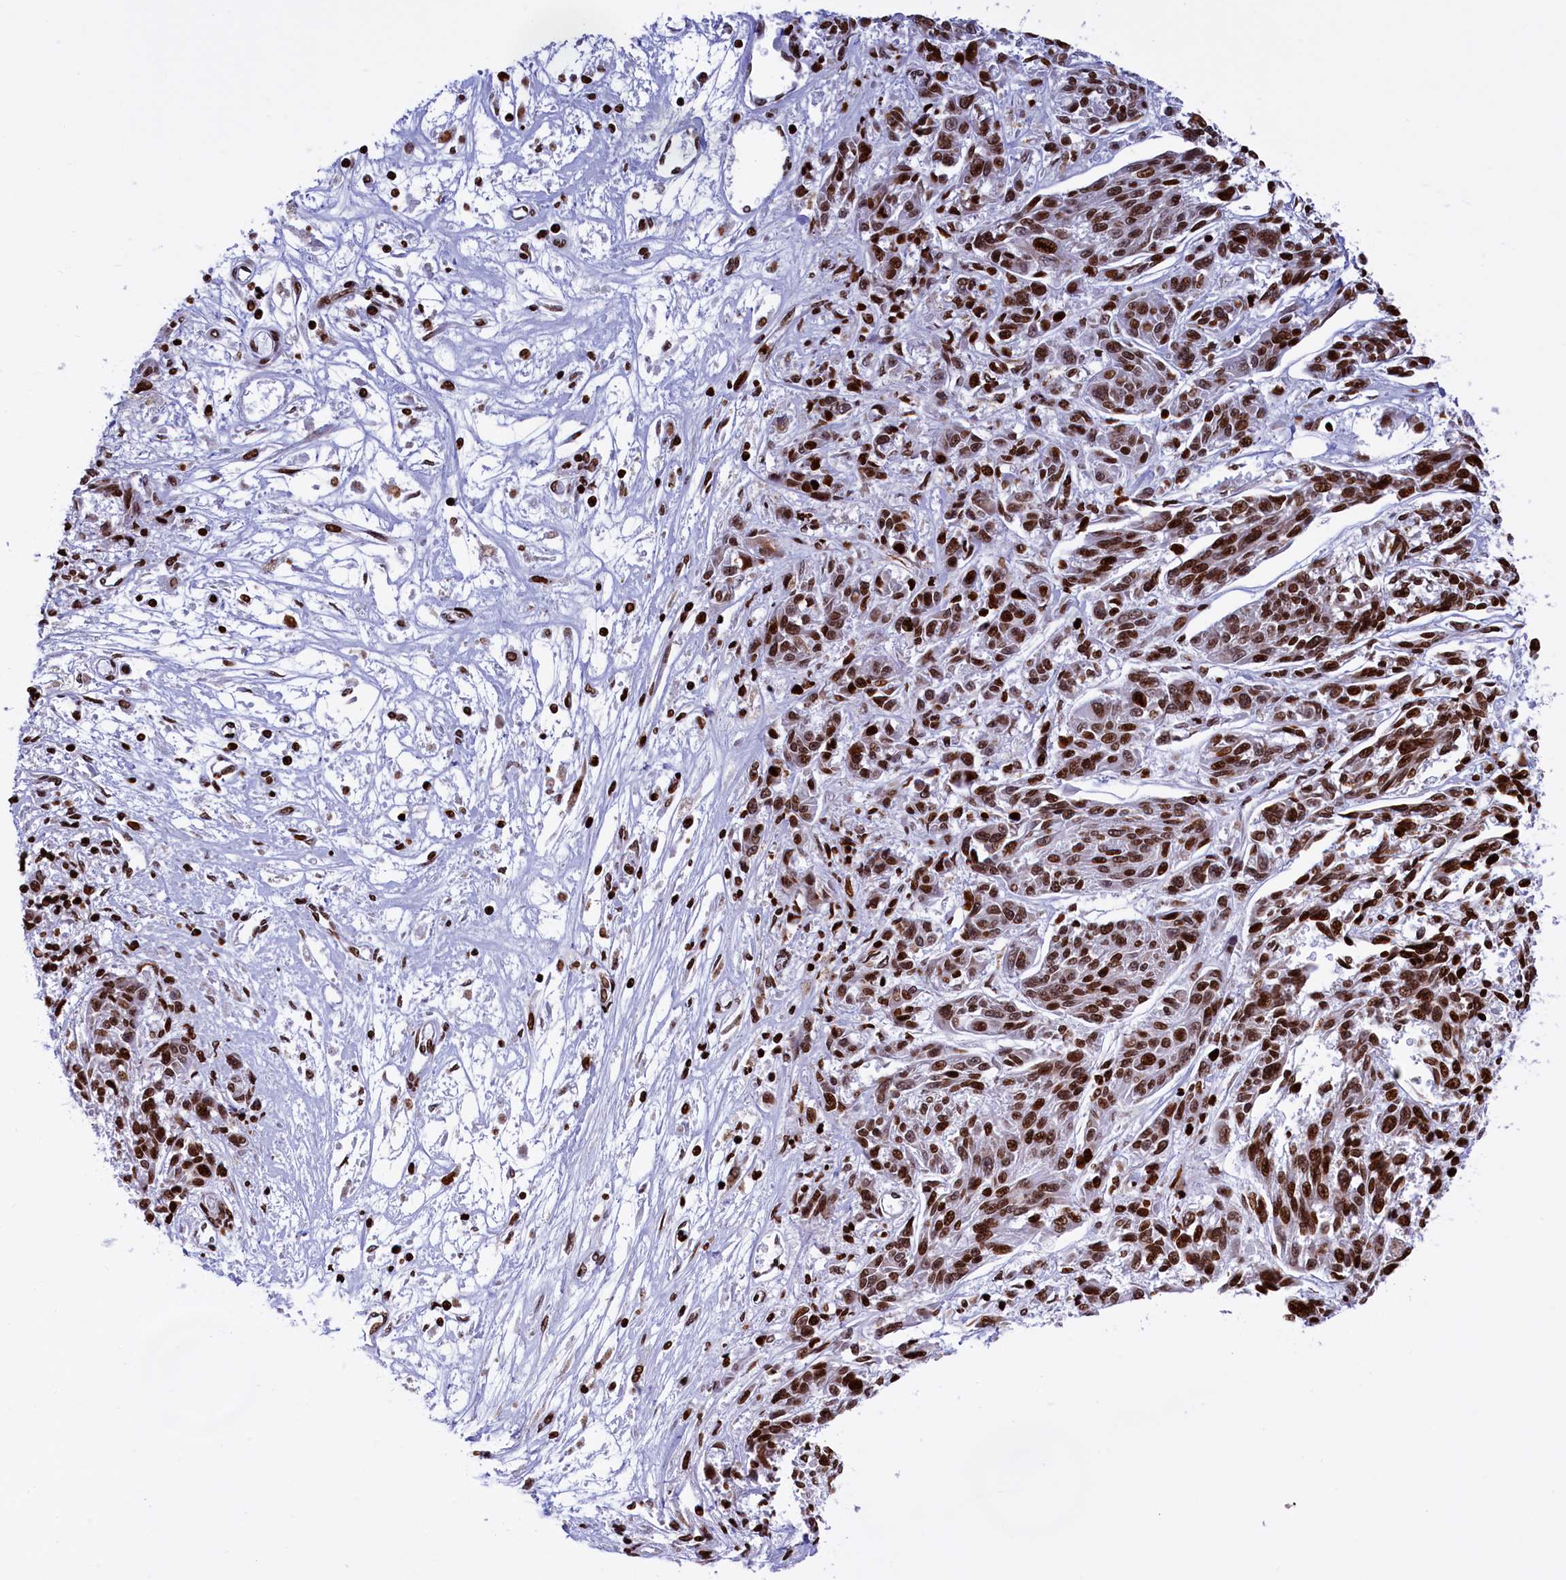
{"staining": {"intensity": "strong", "quantity": ">75%", "location": "nuclear"}, "tissue": "melanoma", "cell_type": "Tumor cells", "image_type": "cancer", "snomed": [{"axis": "morphology", "description": "Malignant melanoma, NOS"}, {"axis": "topography", "description": "Skin"}], "caption": "Immunohistochemistry staining of melanoma, which demonstrates high levels of strong nuclear expression in approximately >75% of tumor cells indicating strong nuclear protein staining. The staining was performed using DAB (brown) for protein detection and nuclei were counterstained in hematoxylin (blue).", "gene": "TIMM29", "patient": {"sex": "male", "age": 53}}